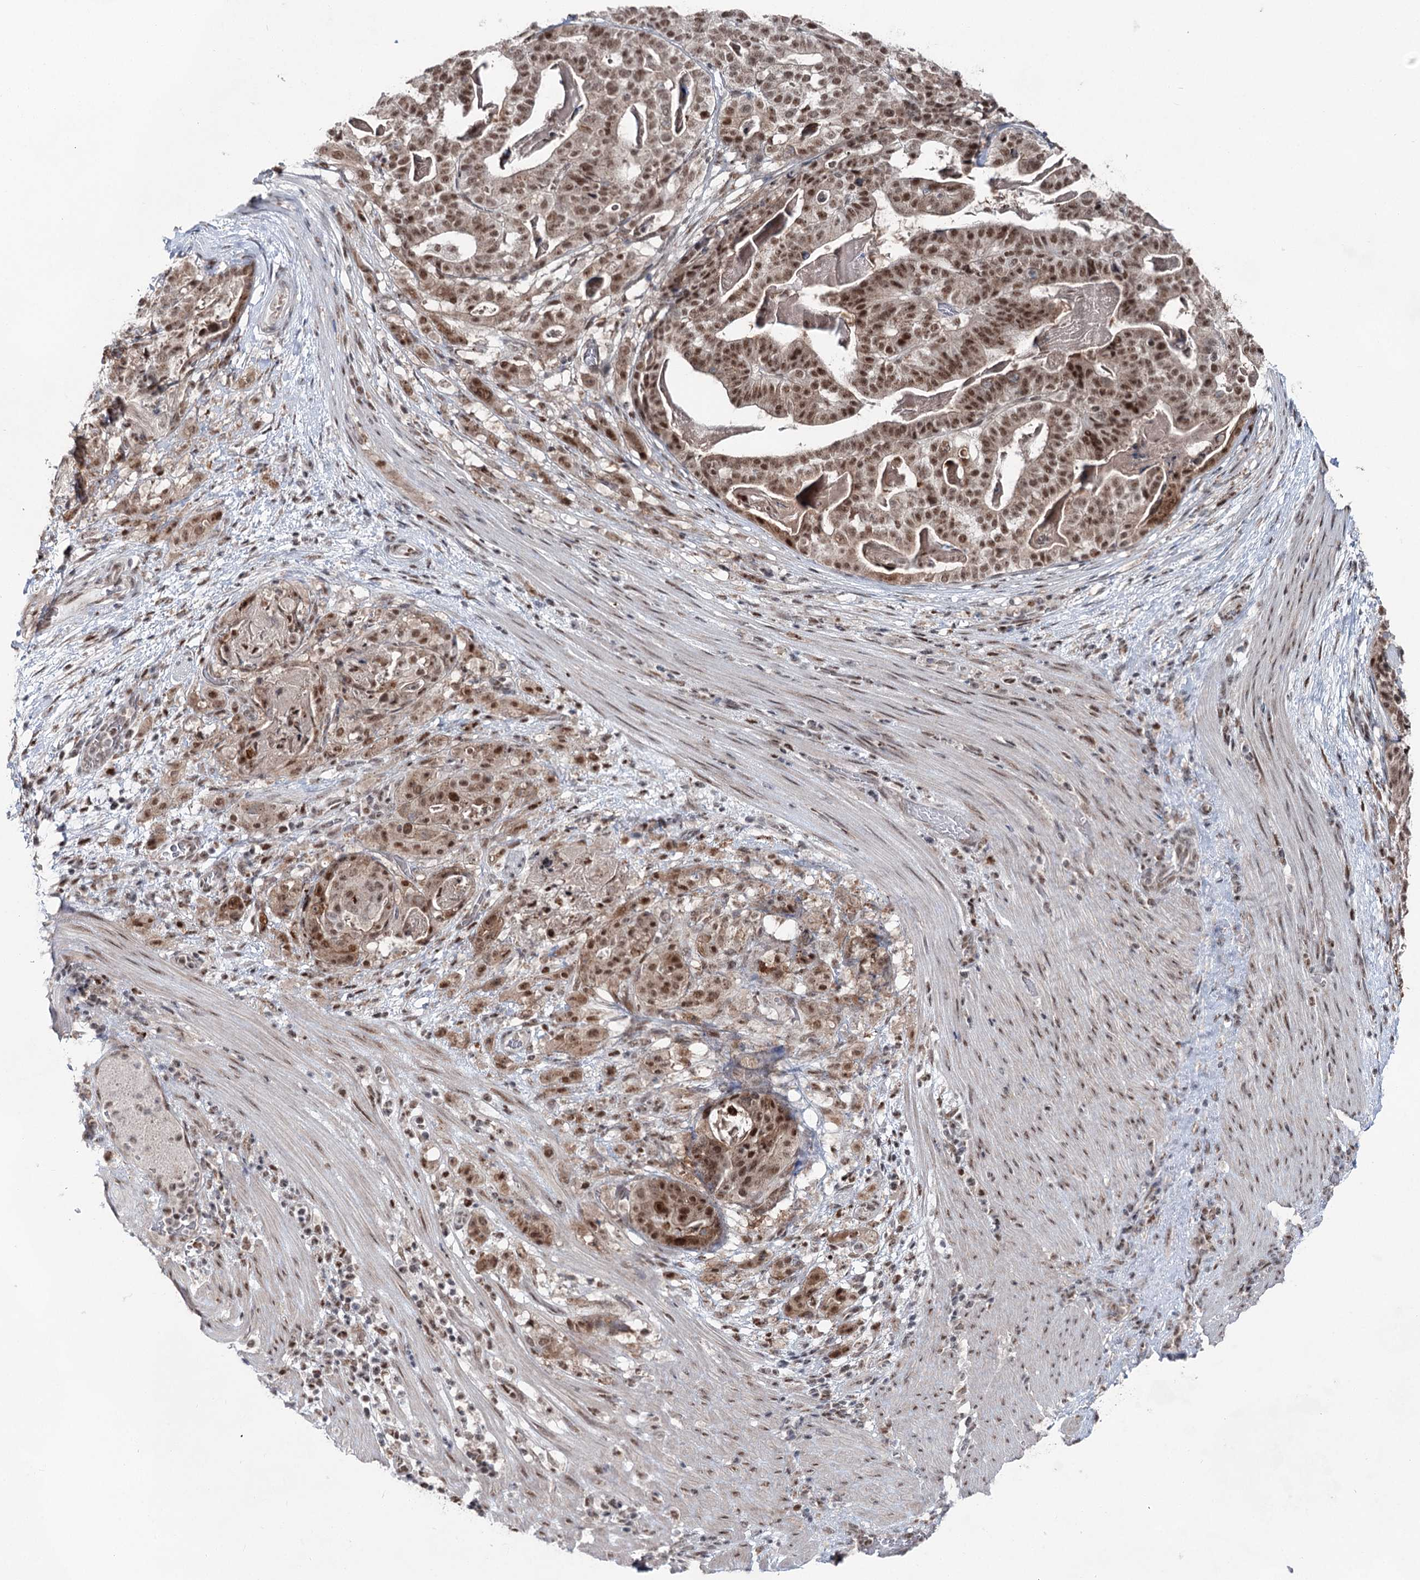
{"staining": {"intensity": "moderate", "quantity": ">75%", "location": "nuclear"}, "tissue": "stomach cancer", "cell_type": "Tumor cells", "image_type": "cancer", "snomed": [{"axis": "morphology", "description": "Adenocarcinoma, NOS"}, {"axis": "topography", "description": "Stomach"}], "caption": "Approximately >75% of tumor cells in stomach cancer (adenocarcinoma) display moderate nuclear protein expression as visualized by brown immunohistochemical staining.", "gene": "ZCCHC8", "patient": {"sex": "male", "age": 48}}